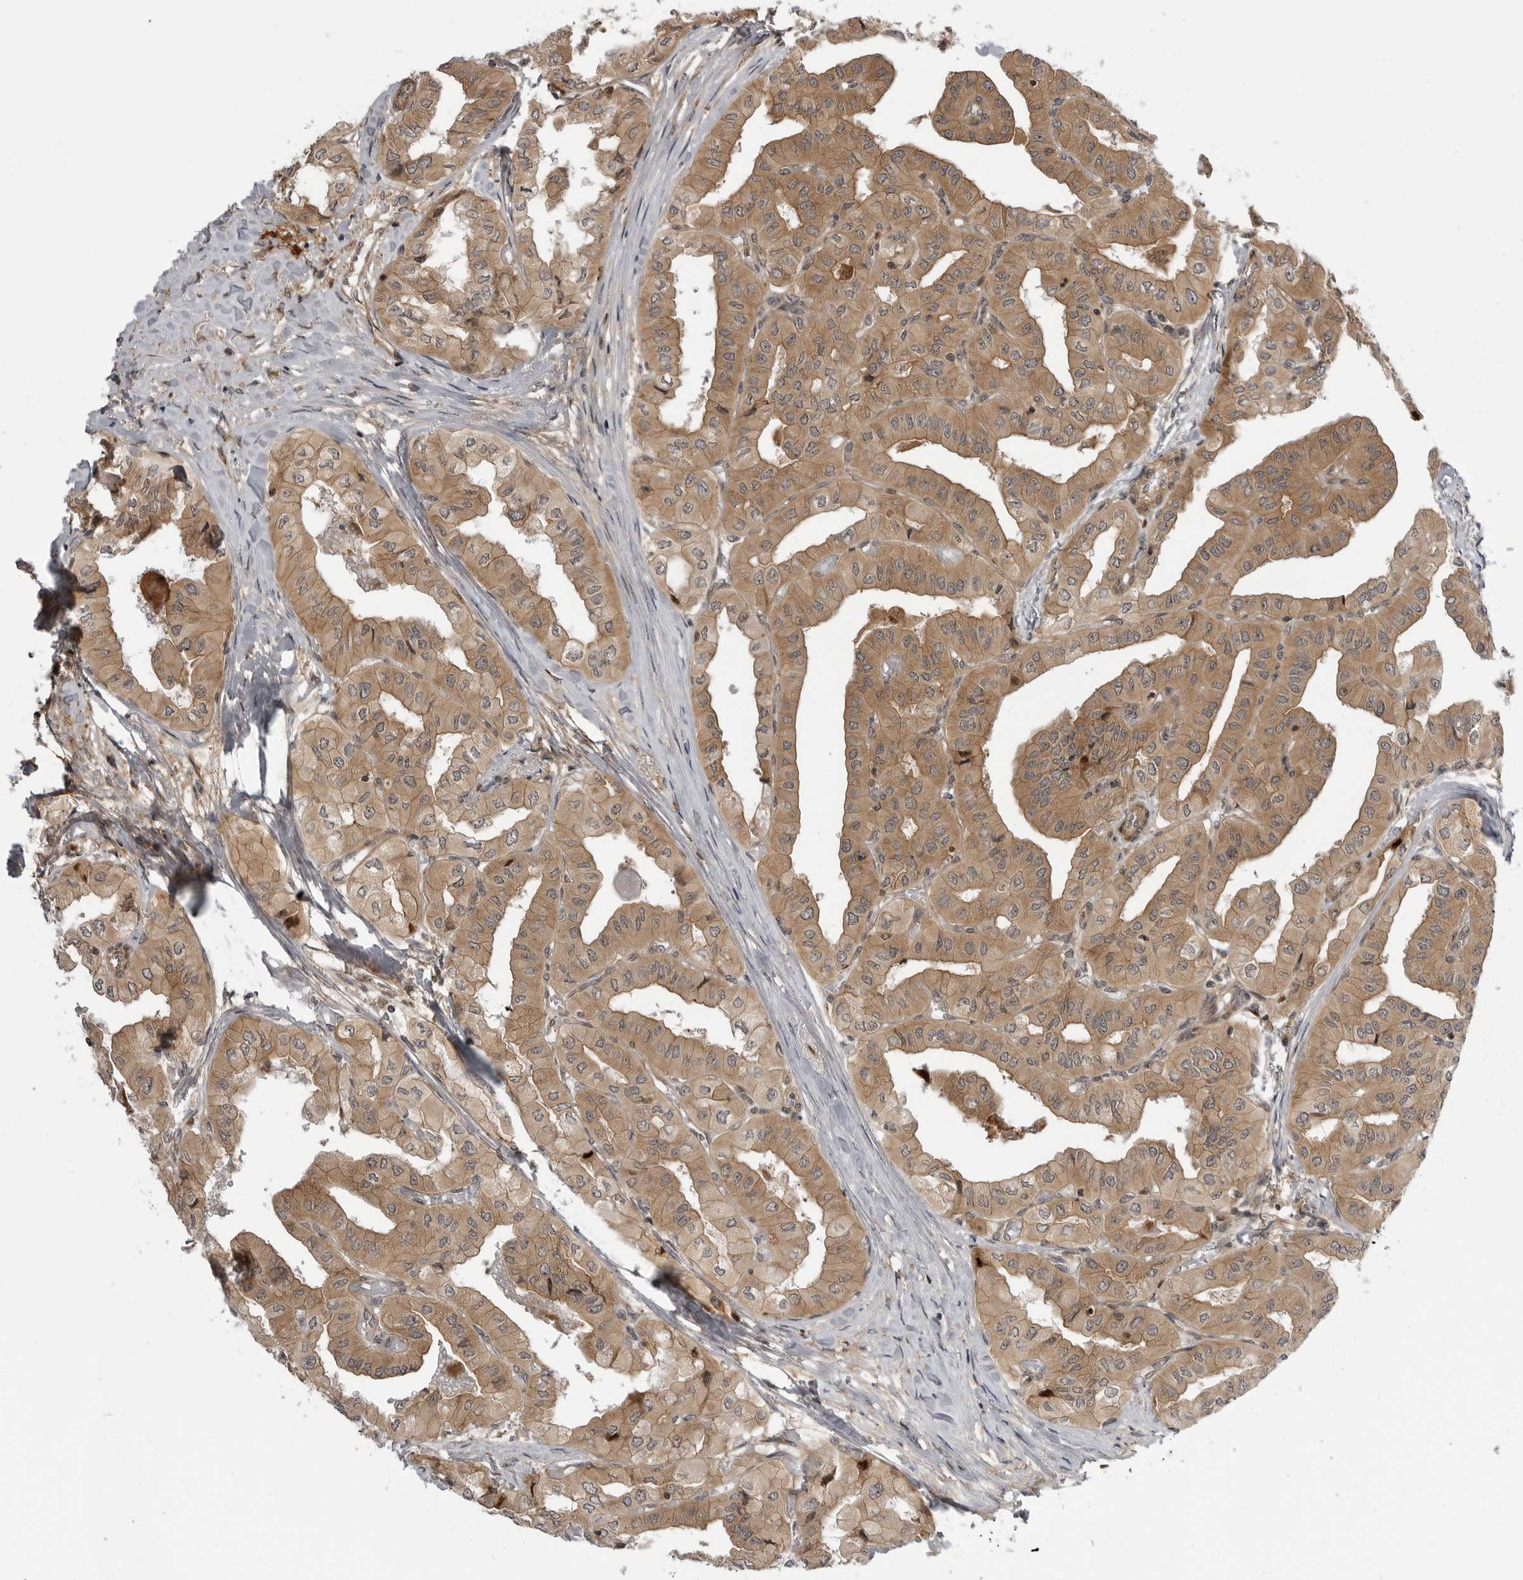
{"staining": {"intensity": "moderate", "quantity": ">75%", "location": "cytoplasmic/membranous"}, "tissue": "thyroid cancer", "cell_type": "Tumor cells", "image_type": "cancer", "snomed": [{"axis": "morphology", "description": "Papillary adenocarcinoma, NOS"}, {"axis": "topography", "description": "Thyroid gland"}], "caption": "IHC micrograph of thyroid cancer (papillary adenocarcinoma) stained for a protein (brown), which shows medium levels of moderate cytoplasmic/membranous staining in about >75% of tumor cells.", "gene": "LRRC45", "patient": {"sex": "female", "age": 59}}